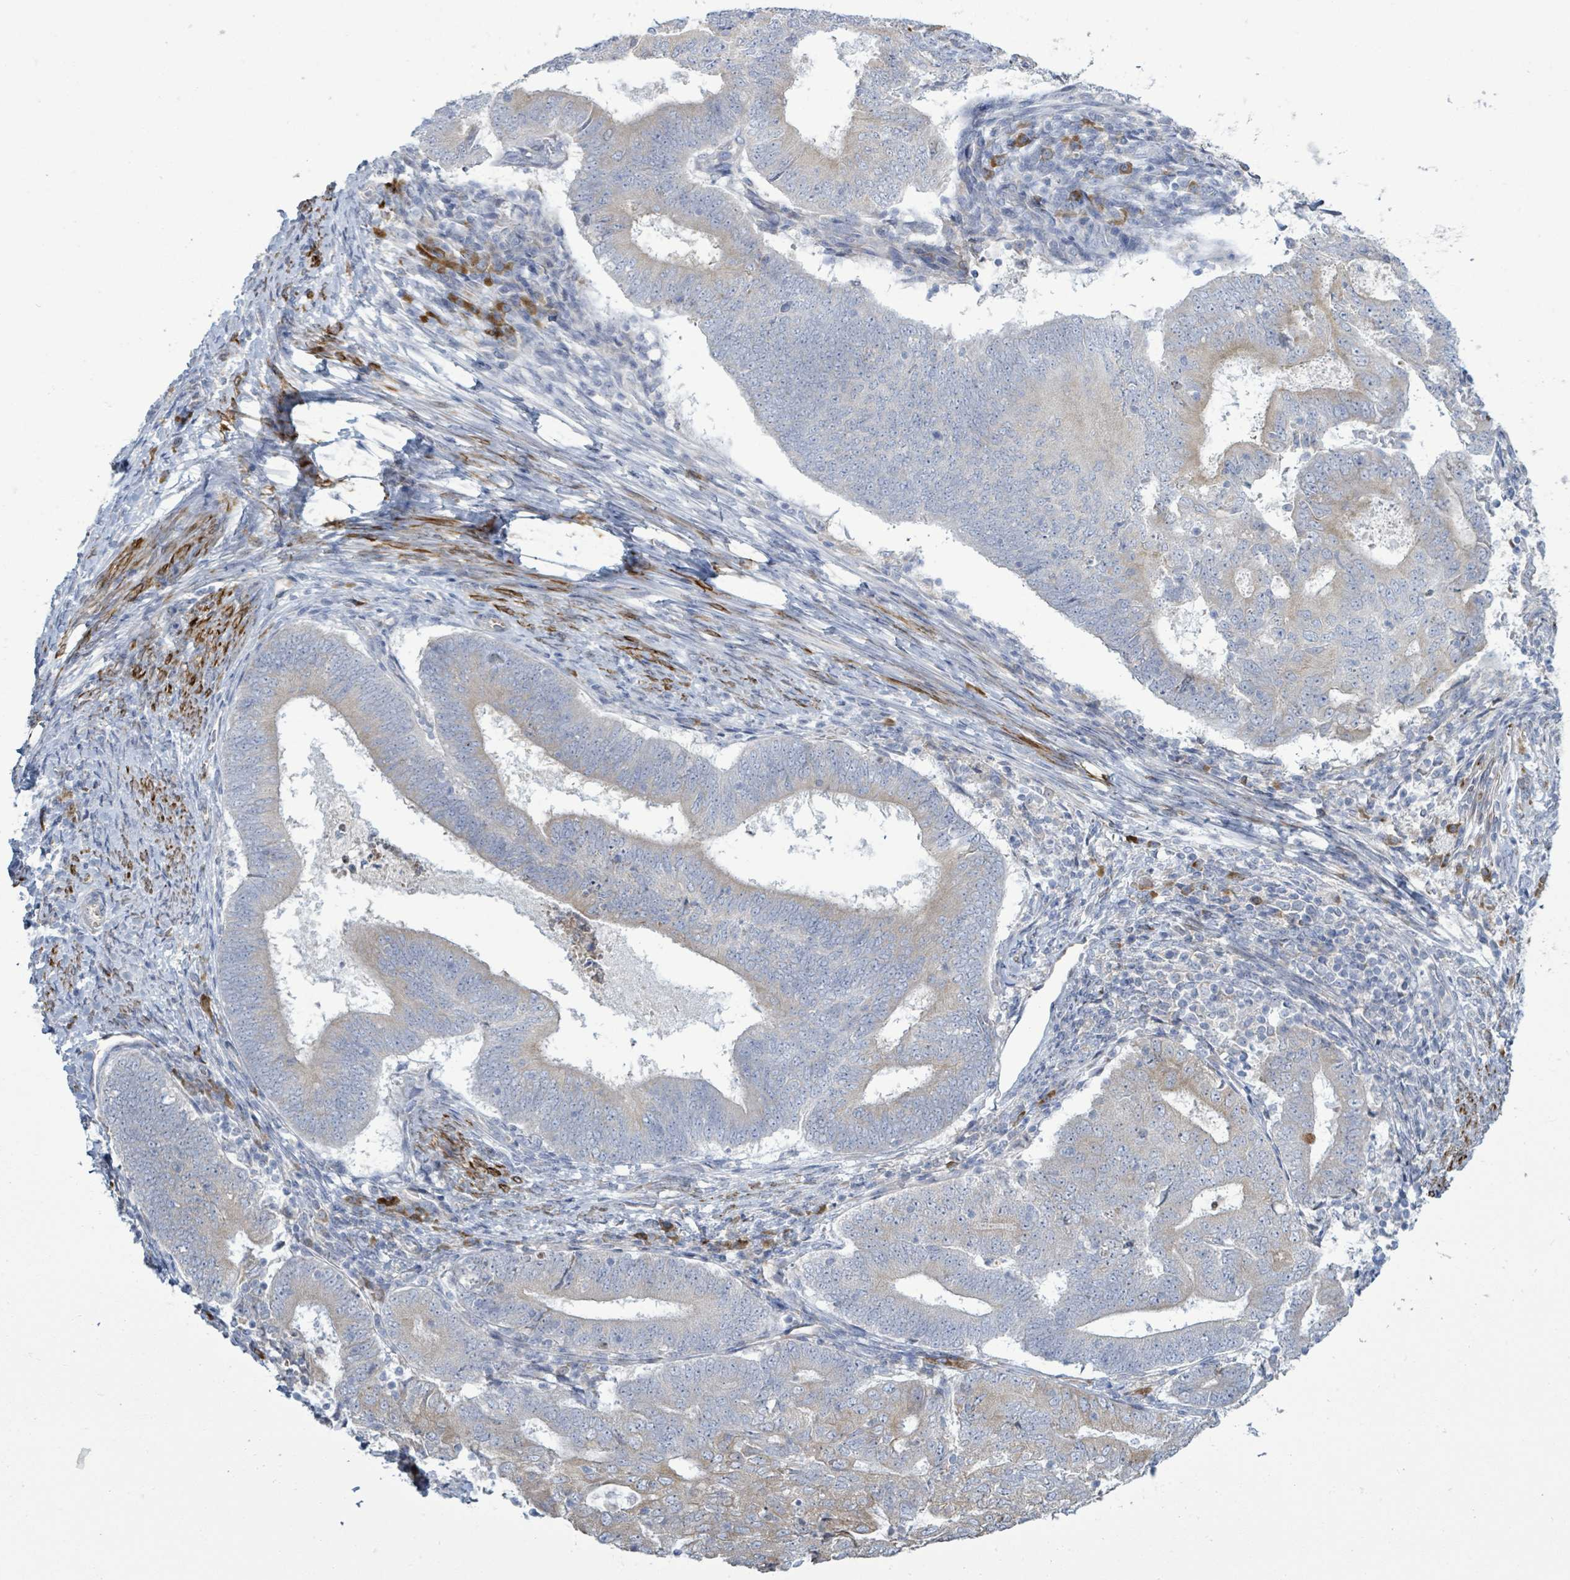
{"staining": {"intensity": "weak", "quantity": "<25%", "location": "cytoplasmic/membranous"}, "tissue": "endometrial cancer", "cell_type": "Tumor cells", "image_type": "cancer", "snomed": [{"axis": "morphology", "description": "Adenocarcinoma, NOS"}, {"axis": "topography", "description": "Endometrium"}], "caption": "Immunohistochemistry (IHC) image of neoplastic tissue: endometrial adenocarcinoma stained with DAB reveals no significant protein staining in tumor cells. (DAB immunohistochemistry (IHC), high magnification).", "gene": "SIRPB1", "patient": {"sex": "female", "age": 70}}